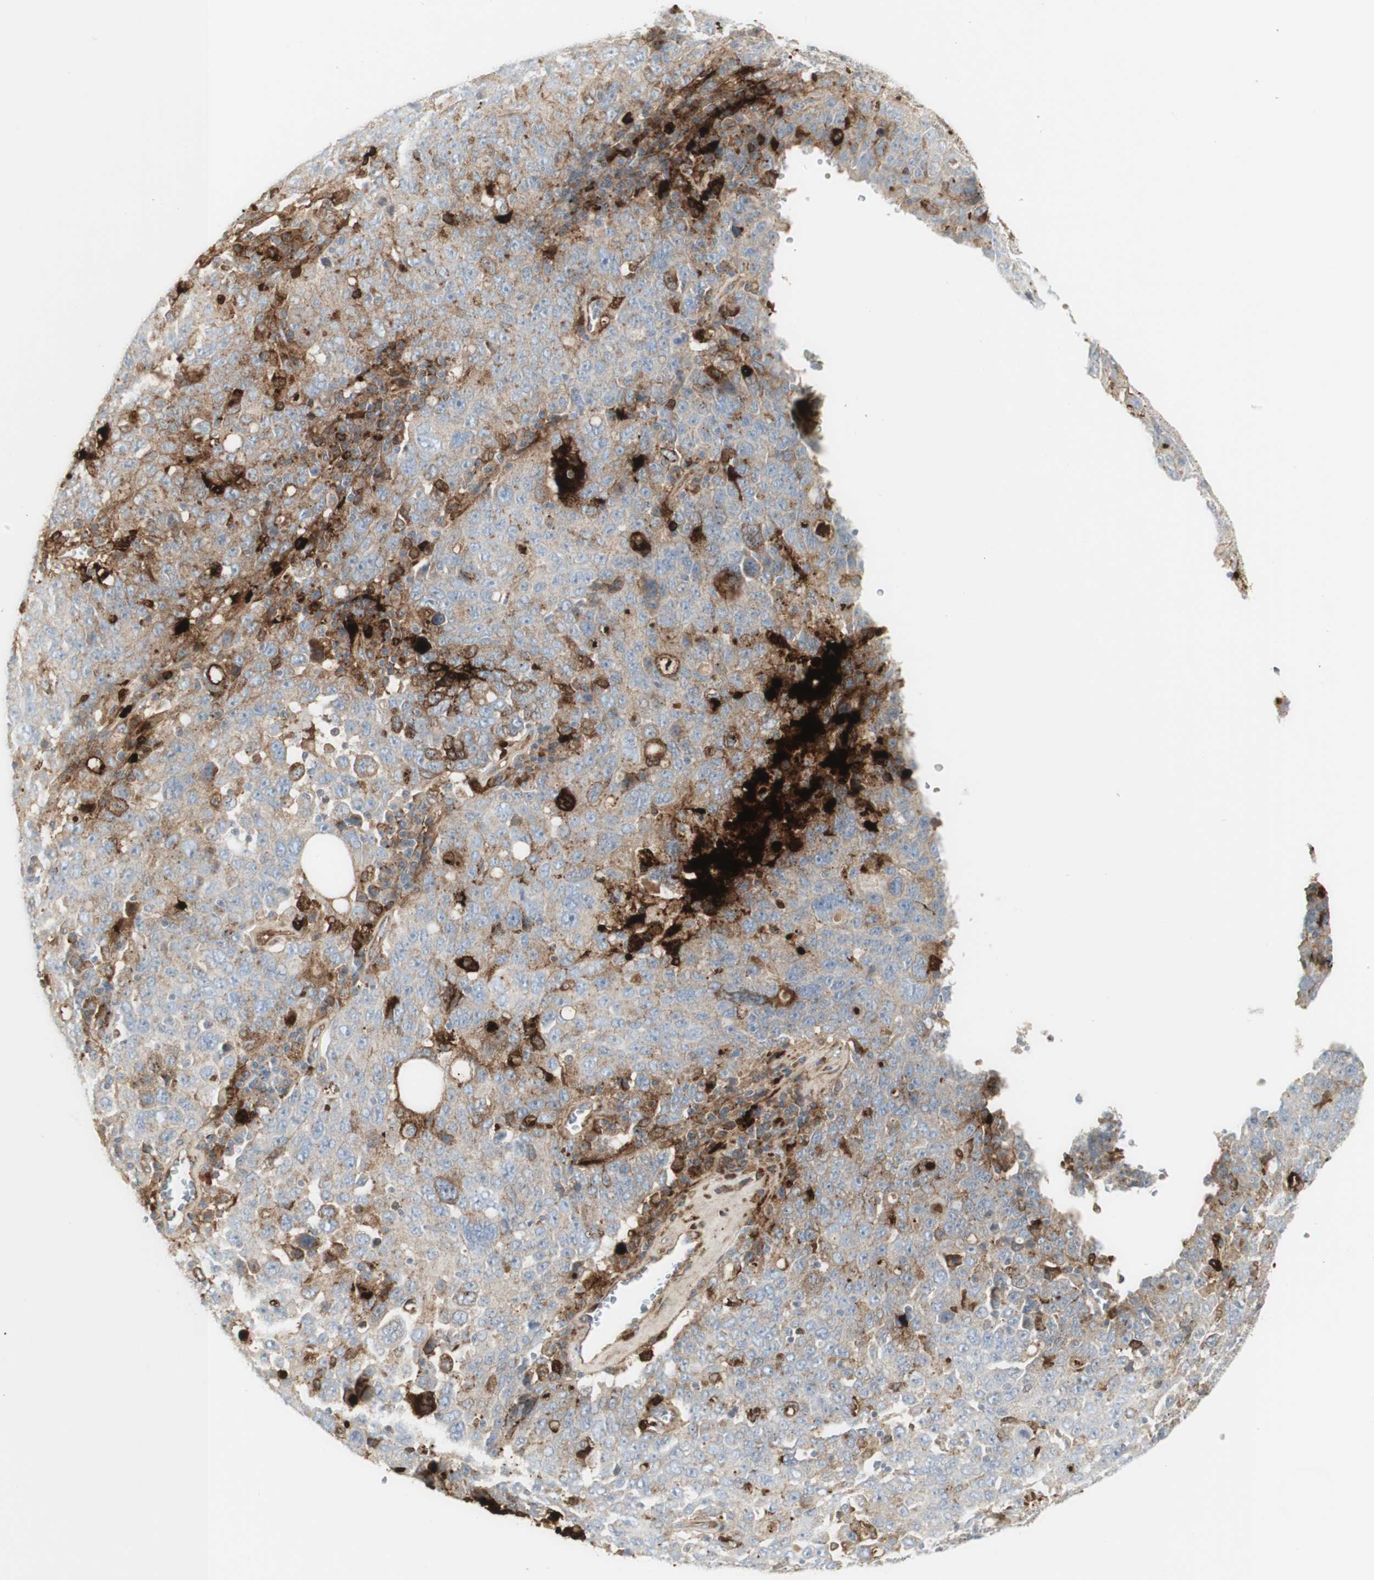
{"staining": {"intensity": "strong", "quantity": "25%-75%", "location": "cytoplasmic/membranous"}, "tissue": "ovarian cancer", "cell_type": "Tumor cells", "image_type": "cancer", "snomed": [{"axis": "morphology", "description": "Carcinoma, endometroid"}, {"axis": "topography", "description": "Ovary"}], "caption": "Approximately 25%-75% of tumor cells in human ovarian cancer demonstrate strong cytoplasmic/membranous protein staining as visualized by brown immunohistochemical staining.", "gene": "MDK", "patient": {"sex": "female", "age": 62}}